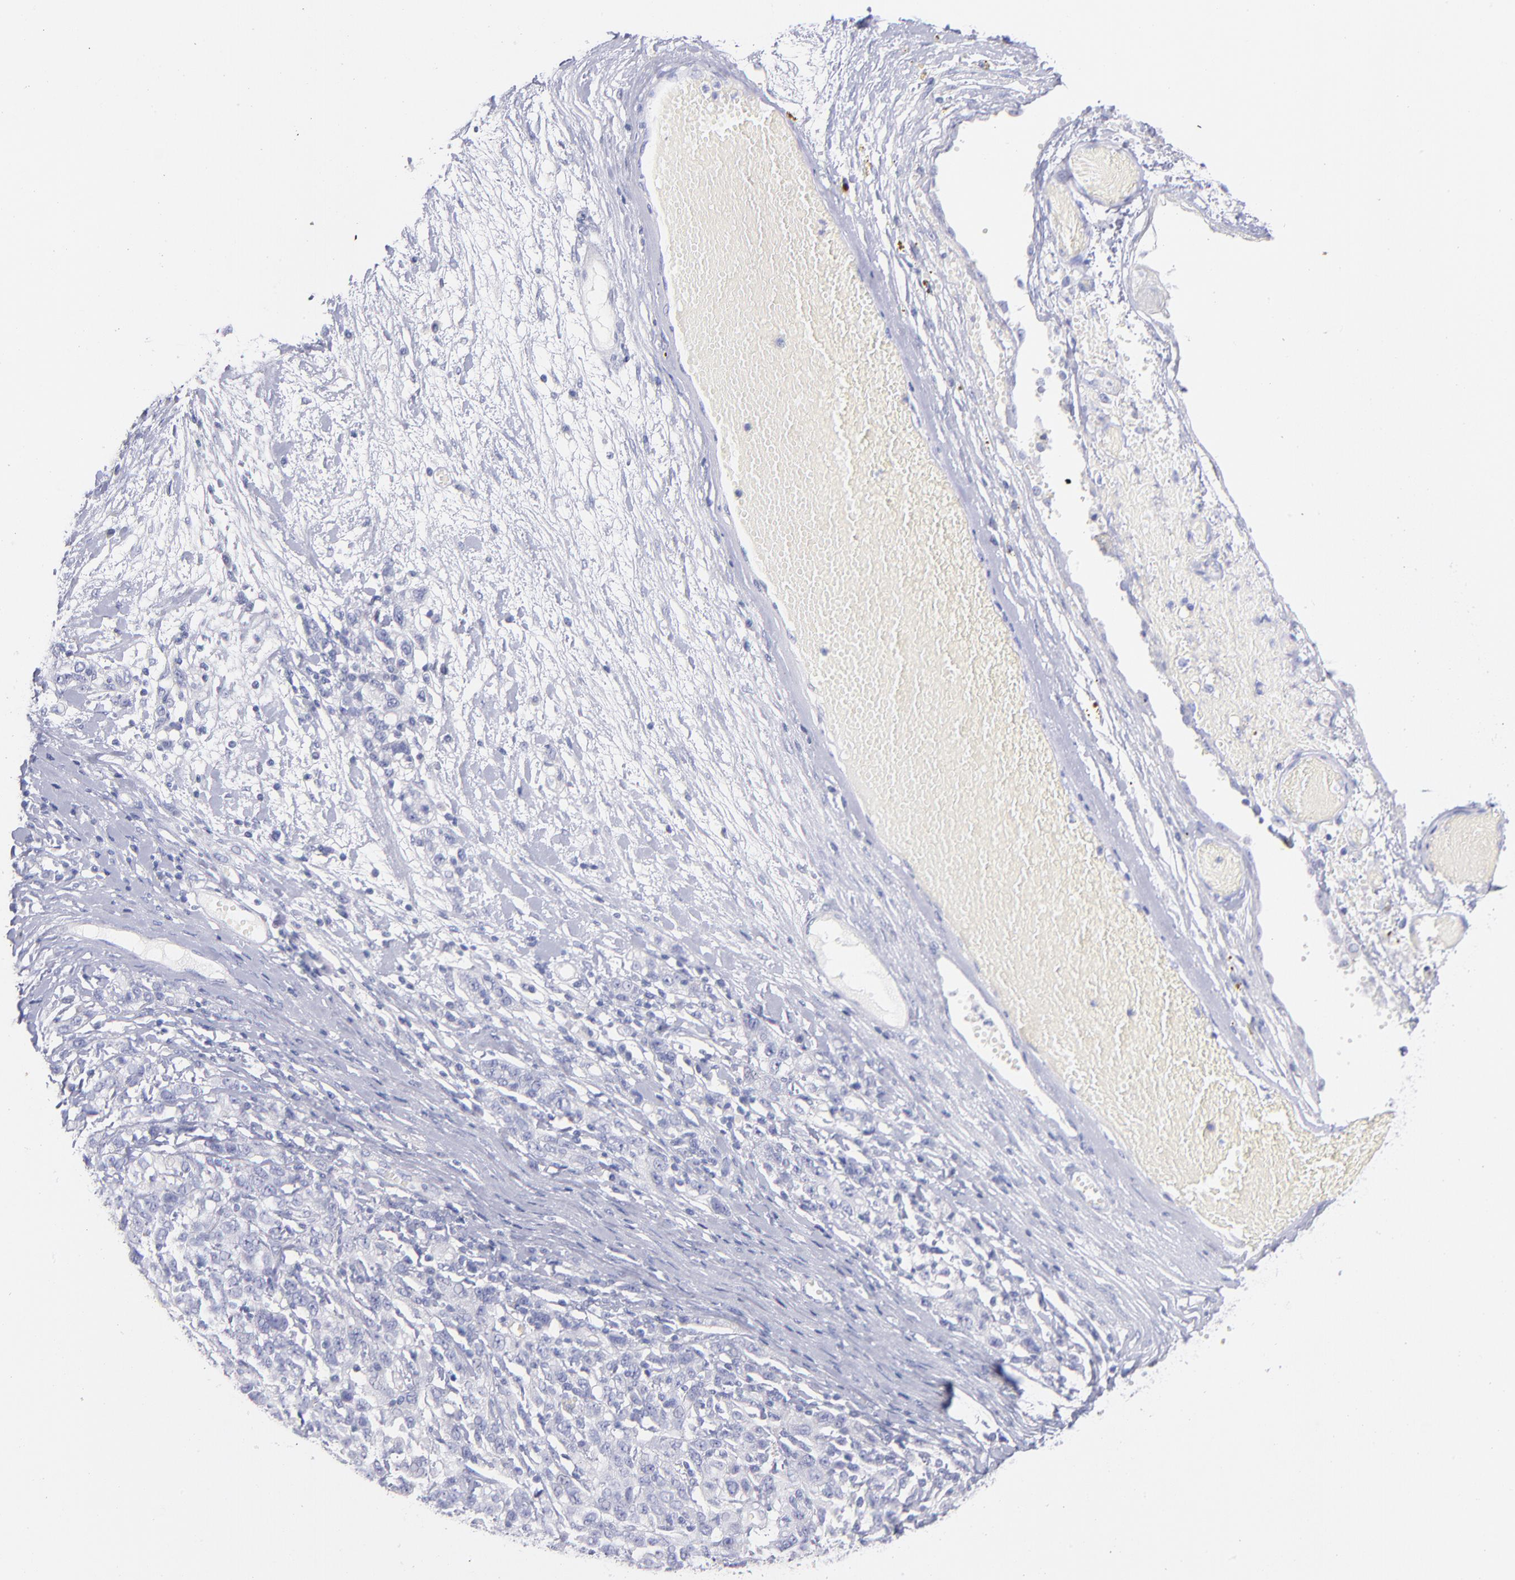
{"staining": {"intensity": "negative", "quantity": "none", "location": "none"}, "tissue": "ovarian cancer", "cell_type": "Tumor cells", "image_type": "cancer", "snomed": [{"axis": "morphology", "description": "Cystadenocarcinoma, serous, NOS"}, {"axis": "topography", "description": "Ovary"}], "caption": "An immunohistochemistry histopathology image of ovarian cancer is shown. There is no staining in tumor cells of ovarian cancer.", "gene": "SCGN", "patient": {"sex": "female", "age": 71}}